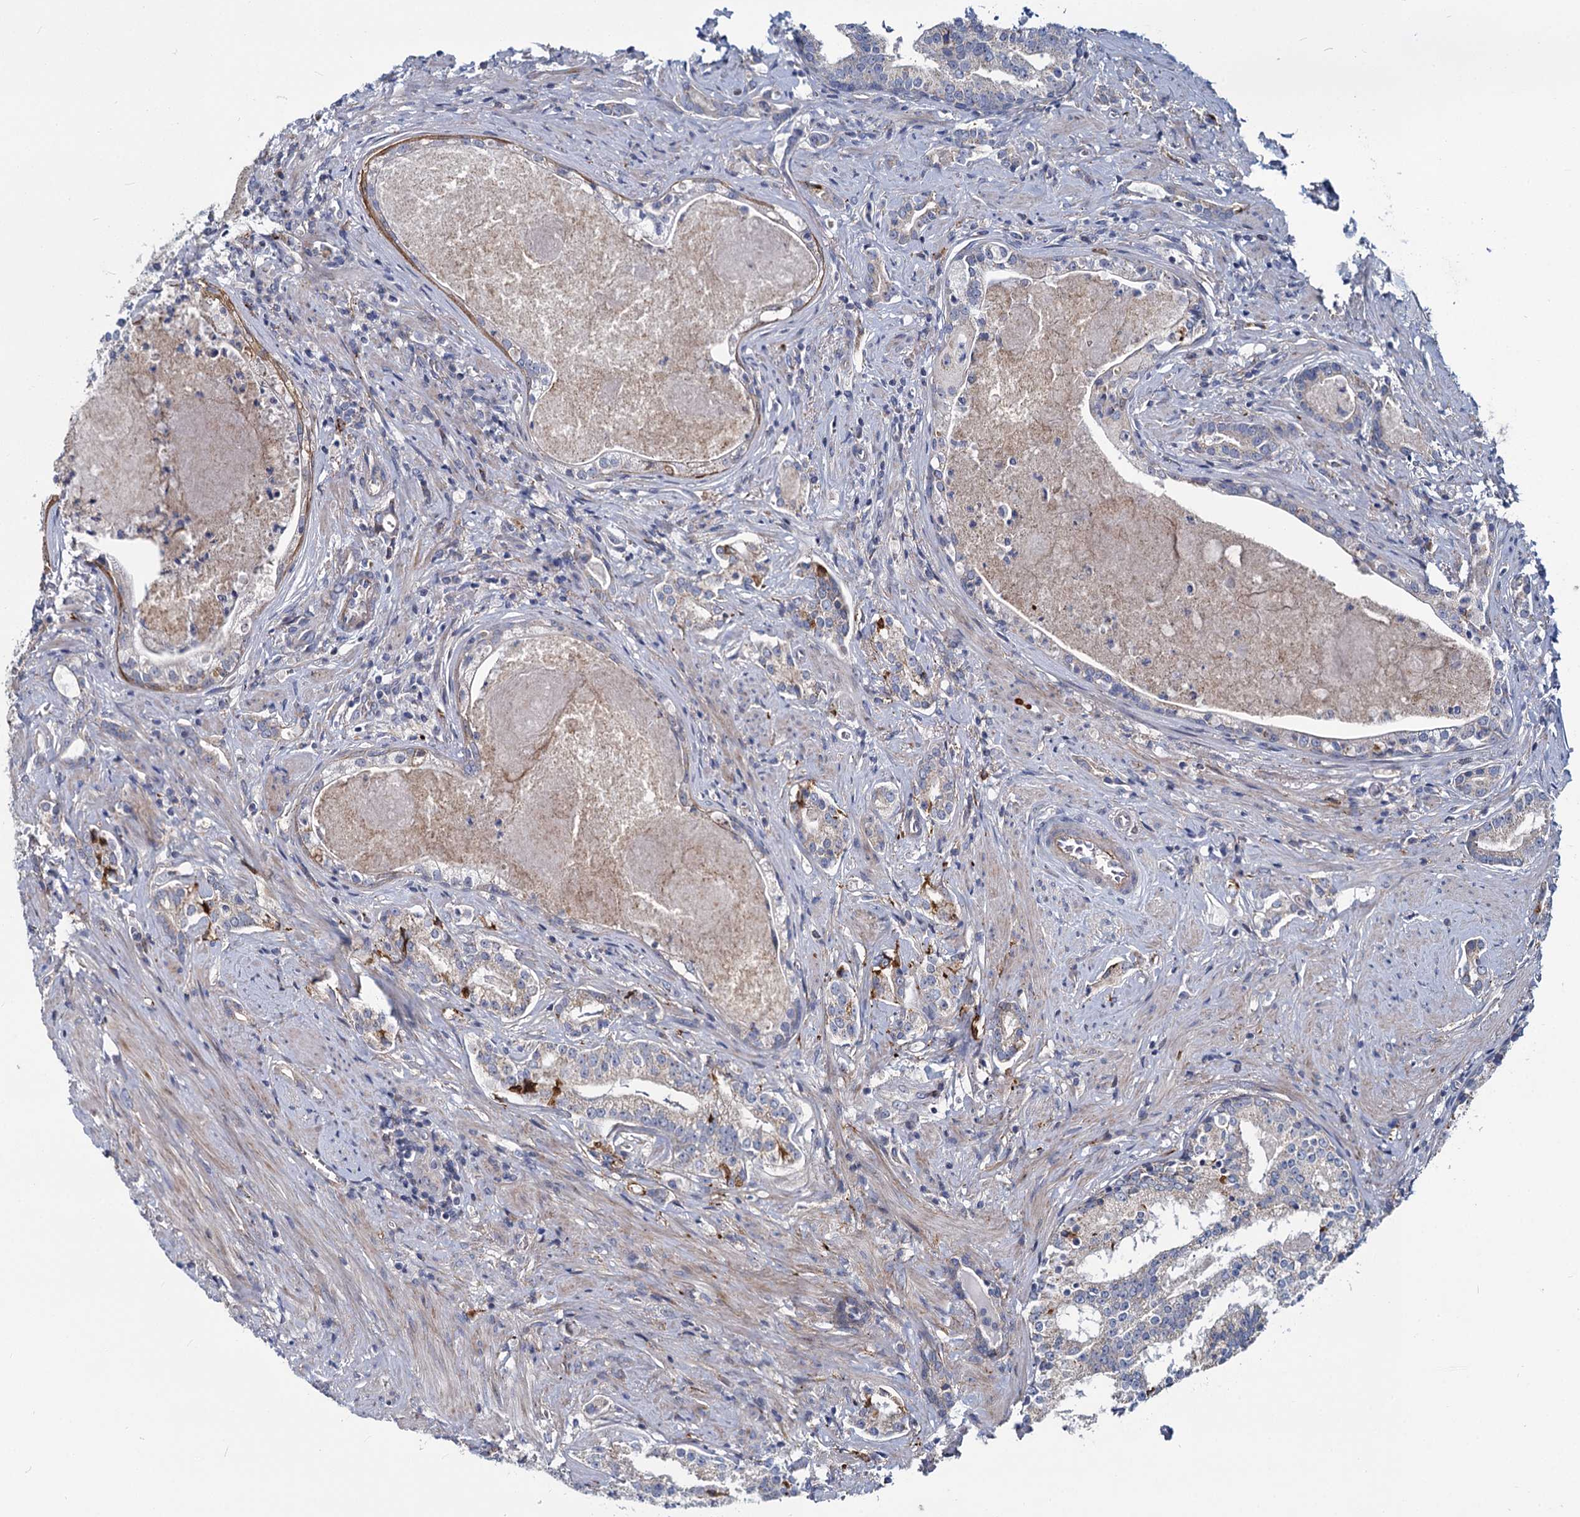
{"staining": {"intensity": "weak", "quantity": "<25%", "location": "cytoplasmic/membranous"}, "tissue": "prostate cancer", "cell_type": "Tumor cells", "image_type": "cancer", "snomed": [{"axis": "morphology", "description": "Adenocarcinoma, High grade"}, {"axis": "topography", "description": "Prostate"}], "caption": "Tumor cells show no significant staining in high-grade adenocarcinoma (prostate). (Immunohistochemistry (ihc), brightfield microscopy, high magnification).", "gene": "DCUN1D2", "patient": {"sex": "male", "age": 58}}